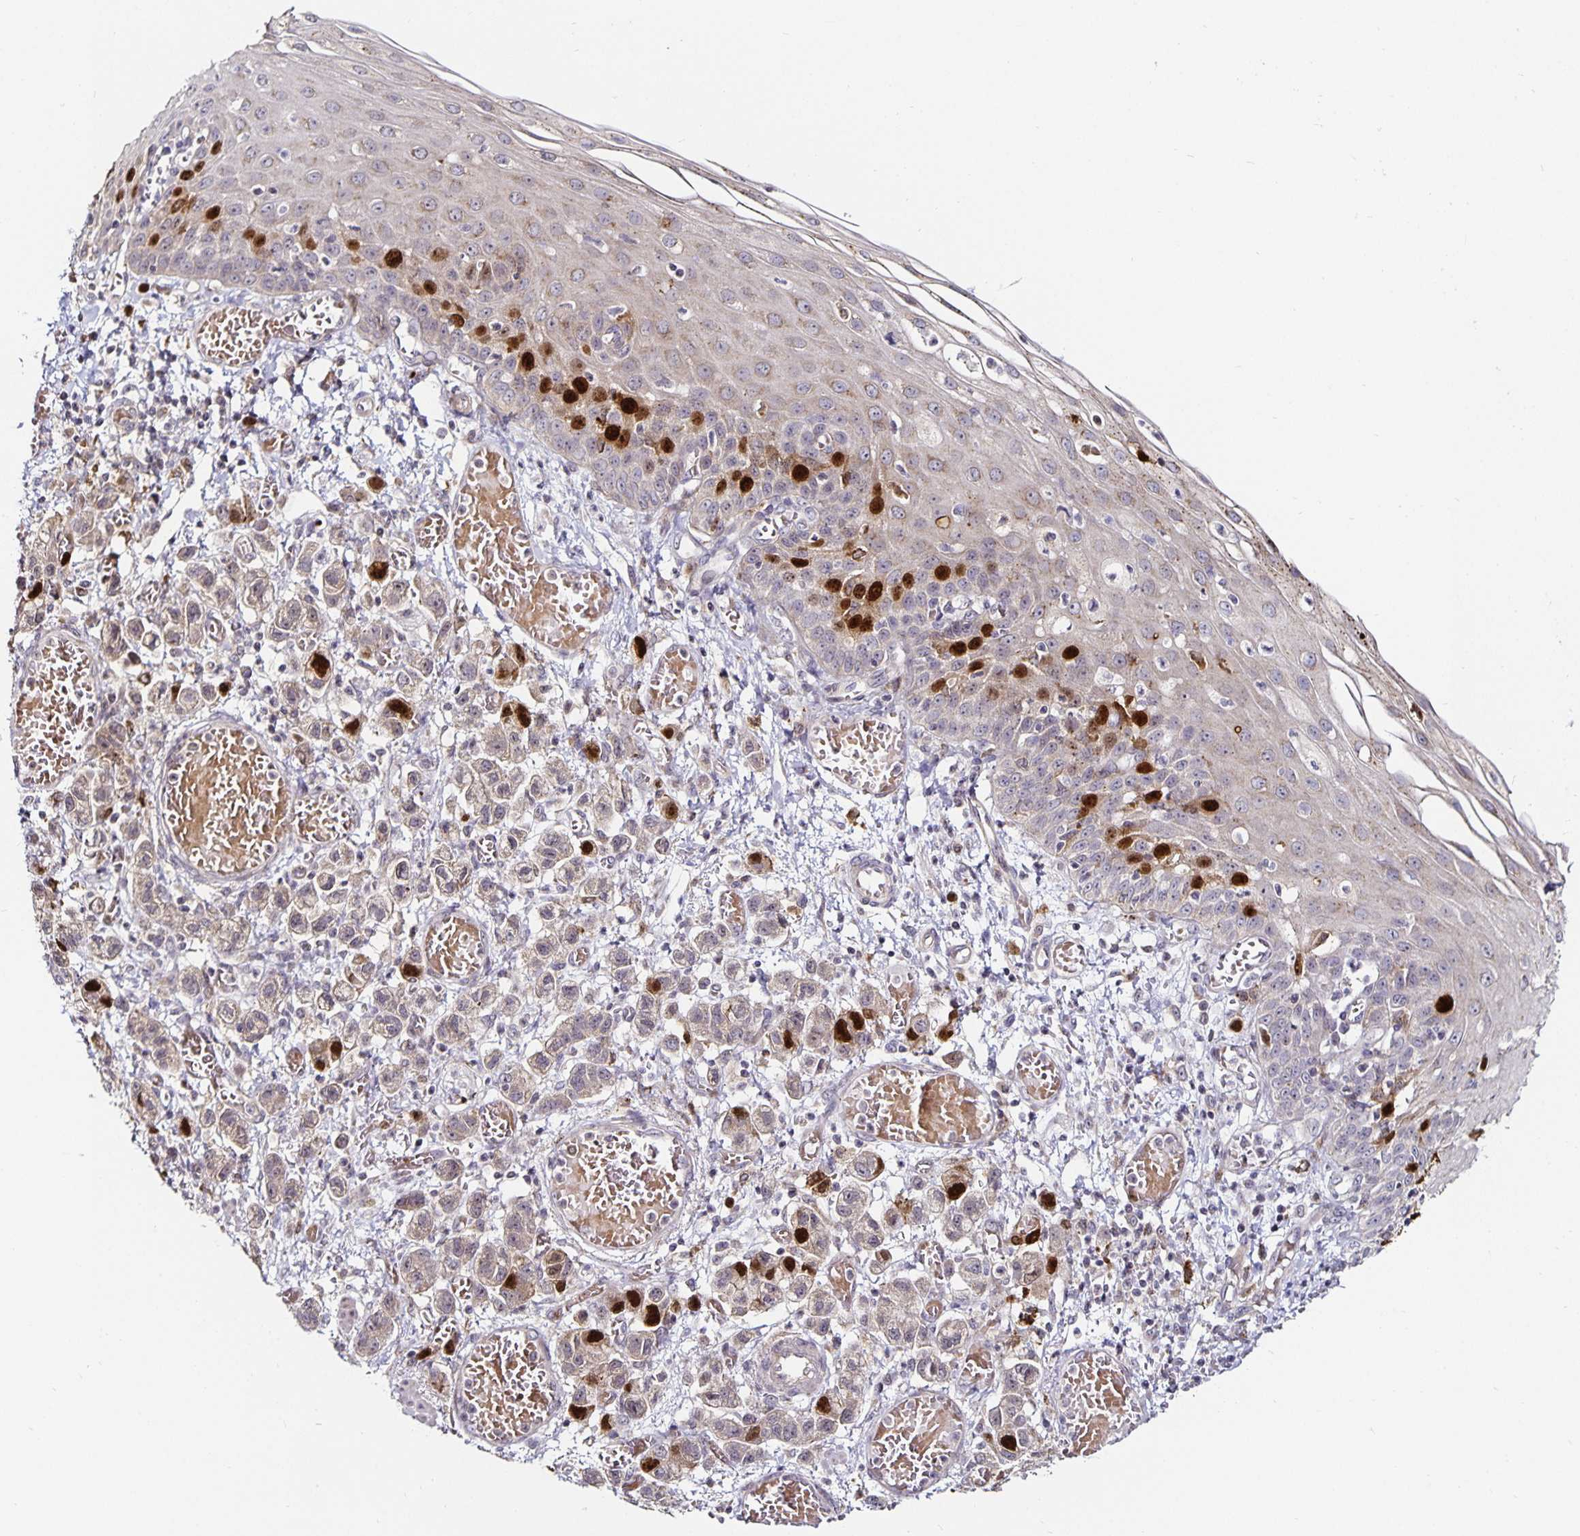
{"staining": {"intensity": "strong", "quantity": "<25%", "location": "nuclear"}, "tissue": "esophagus", "cell_type": "Squamous epithelial cells", "image_type": "normal", "snomed": [{"axis": "morphology", "description": "Normal tissue, NOS"}, {"axis": "morphology", "description": "Adenocarcinoma, NOS"}, {"axis": "topography", "description": "Esophagus"}], "caption": "Immunohistochemistry of unremarkable human esophagus exhibits medium levels of strong nuclear expression in about <25% of squamous epithelial cells. The staining was performed using DAB (3,3'-diaminobenzidine), with brown indicating positive protein expression. Nuclei are stained blue with hematoxylin.", "gene": "ANLN", "patient": {"sex": "male", "age": 81}}